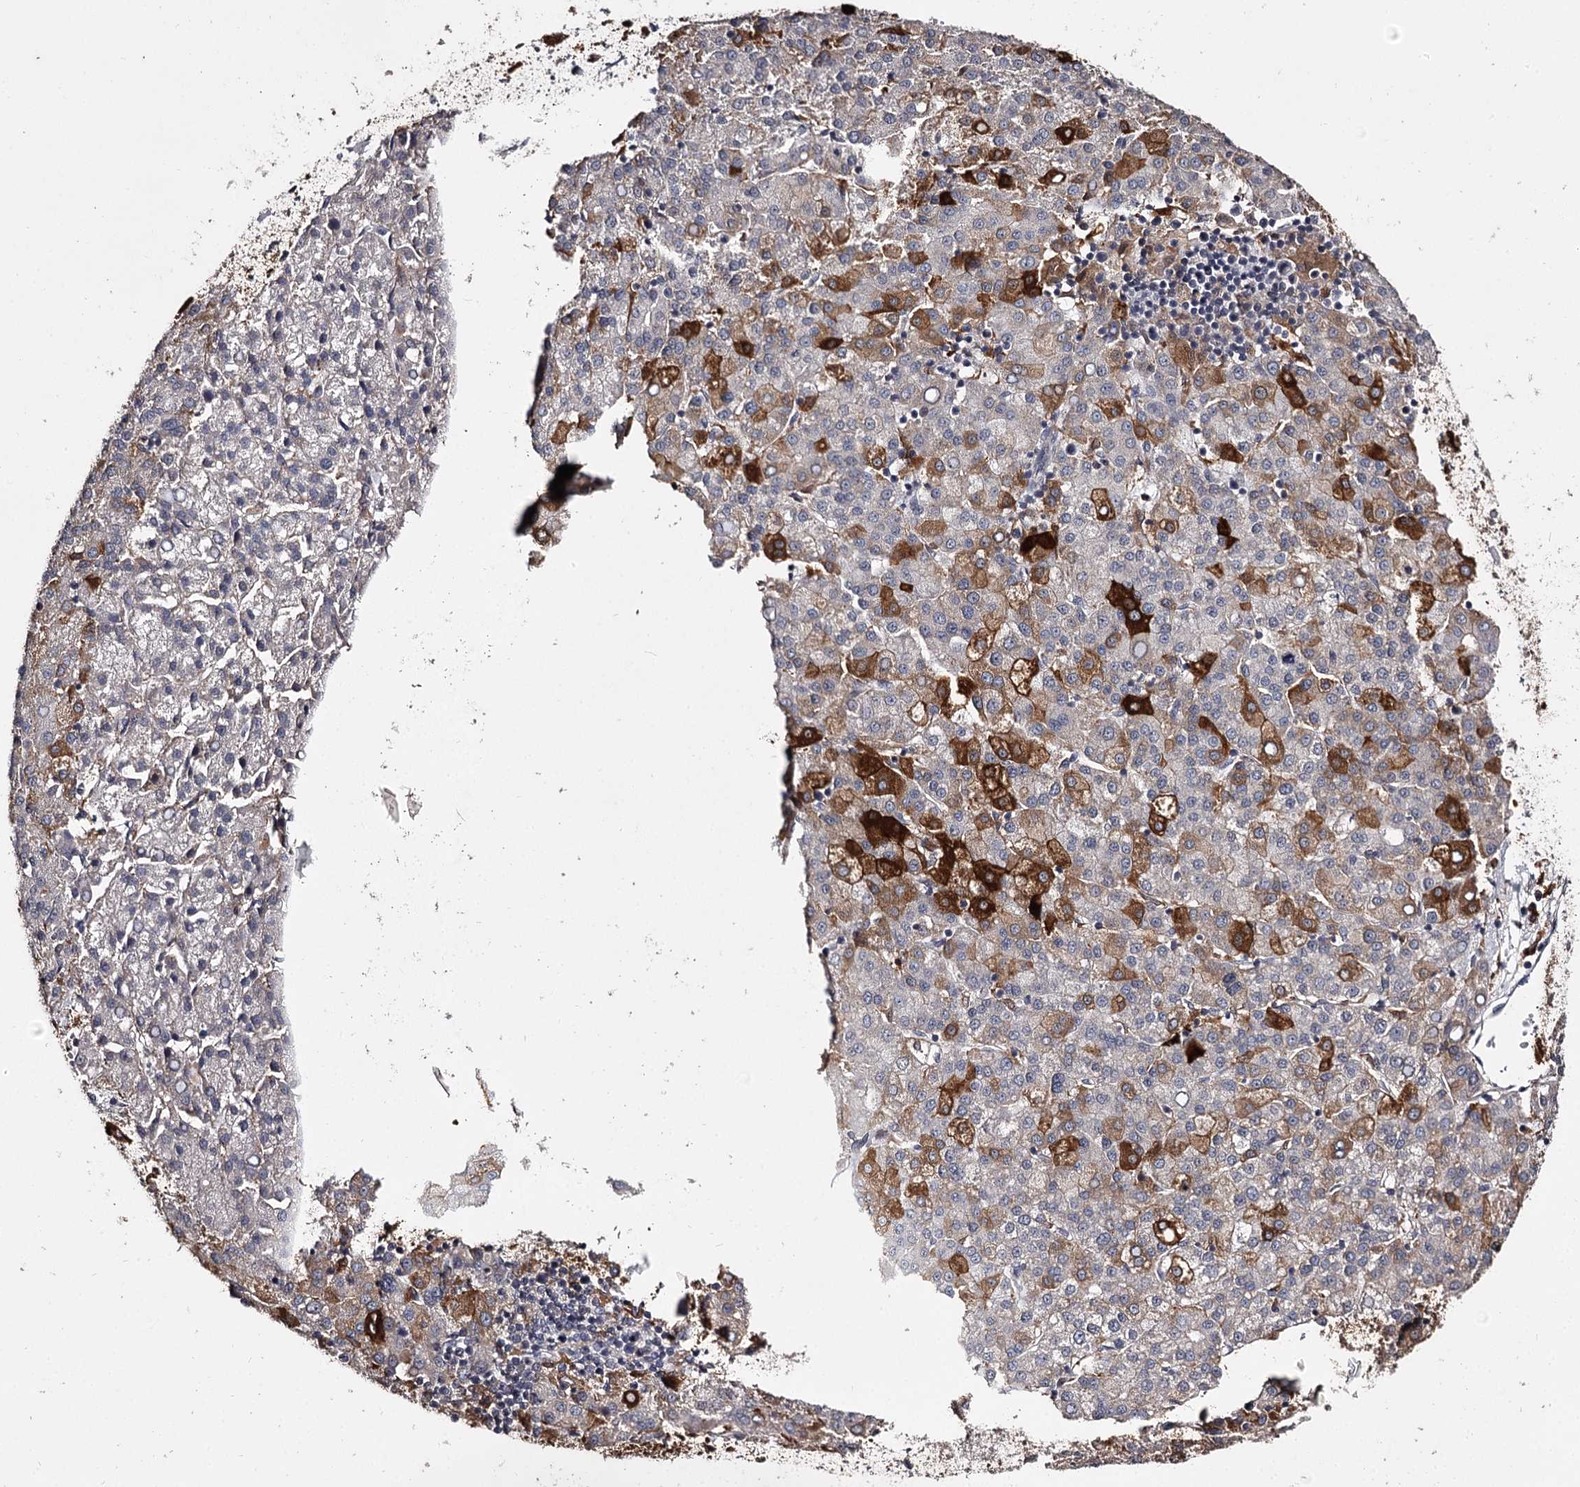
{"staining": {"intensity": "strong", "quantity": "<25%", "location": "cytoplasmic/membranous"}, "tissue": "liver cancer", "cell_type": "Tumor cells", "image_type": "cancer", "snomed": [{"axis": "morphology", "description": "Carcinoma, Hepatocellular, NOS"}, {"axis": "topography", "description": "Liver"}], "caption": "IHC (DAB) staining of hepatocellular carcinoma (liver) exhibits strong cytoplasmic/membranous protein staining in about <25% of tumor cells. (Brightfield microscopy of DAB IHC at high magnification).", "gene": "SLC32A1", "patient": {"sex": "female", "age": 58}}